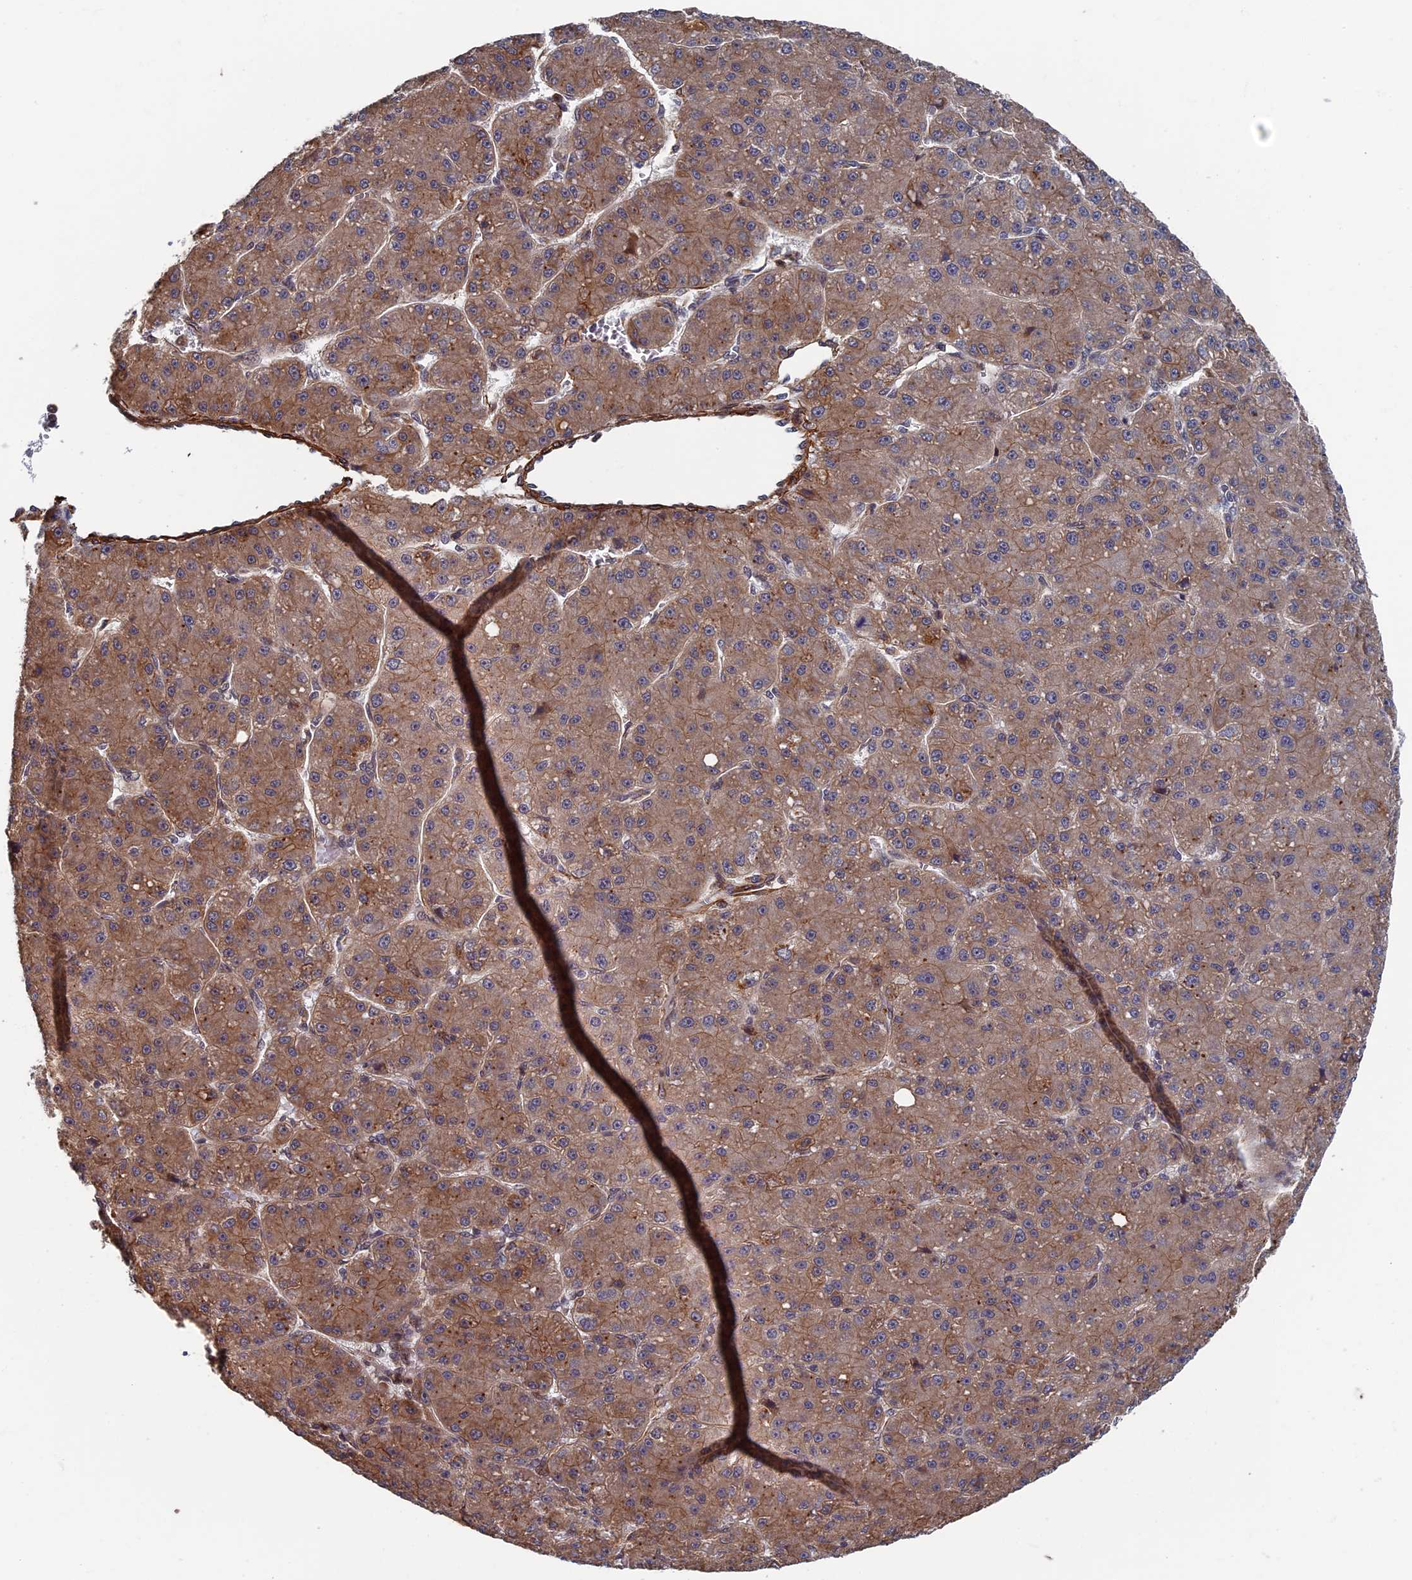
{"staining": {"intensity": "moderate", "quantity": ">75%", "location": "cytoplasmic/membranous"}, "tissue": "liver cancer", "cell_type": "Tumor cells", "image_type": "cancer", "snomed": [{"axis": "morphology", "description": "Carcinoma, Hepatocellular, NOS"}, {"axis": "topography", "description": "Liver"}], "caption": "IHC photomicrograph of human liver cancer stained for a protein (brown), which reveals medium levels of moderate cytoplasmic/membranous expression in about >75% of tumor cells.", "gene": "CTDP1", "patient": {"sex": "male", "age": 67}}